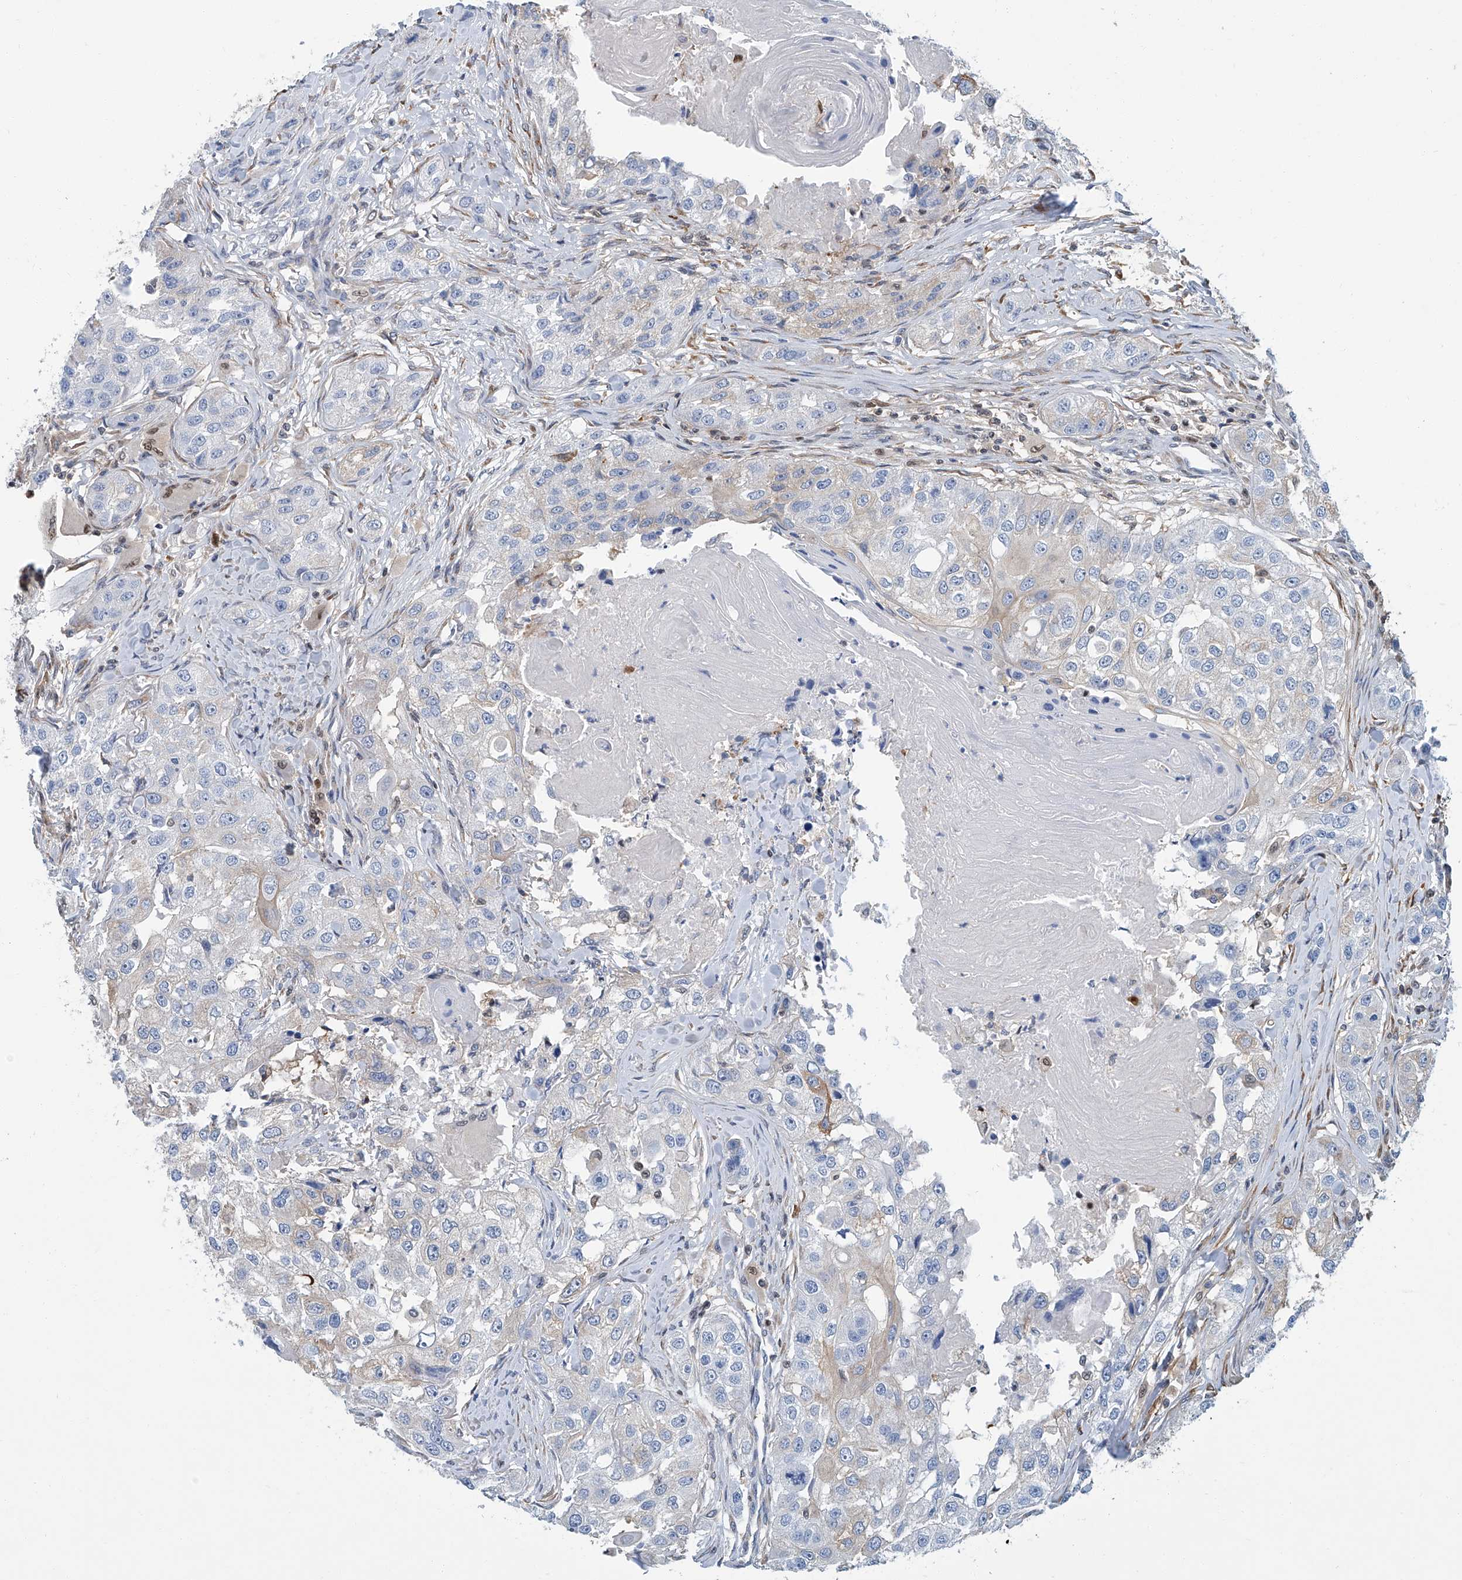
{"staining": {"intensity": "weak", "quantity": "<25%", "location": "cytoplasmic/membranous"}, "tissue": "head and neck cancer", "cell_type": "Tumor cells", "image_type": "cancer", "snomed": [{"axis": "morphology", "description": "Normal tissue, NOS"}, {"axis": "morphology", "description": "Squamous cell carcinoma, NOS"}, {"axis": "topography", "description": "Skeletal muscle"}, {"axis": "topography", "description": "Head-Neck"}], "caption": "The IHC histopathology image has no significant positivity in tumor cells of head and neck cancer (squamous cell carcinoma) tissue. The staining was performed using DAB (3,3'-diaminobenzidine) to visualize the protein expression in brown, while the nuclei were stained in blue with hematoxylin (Magnification: 20x).", "gene": "PSMB10", "patient": {"sex": "male", "age": 51}}